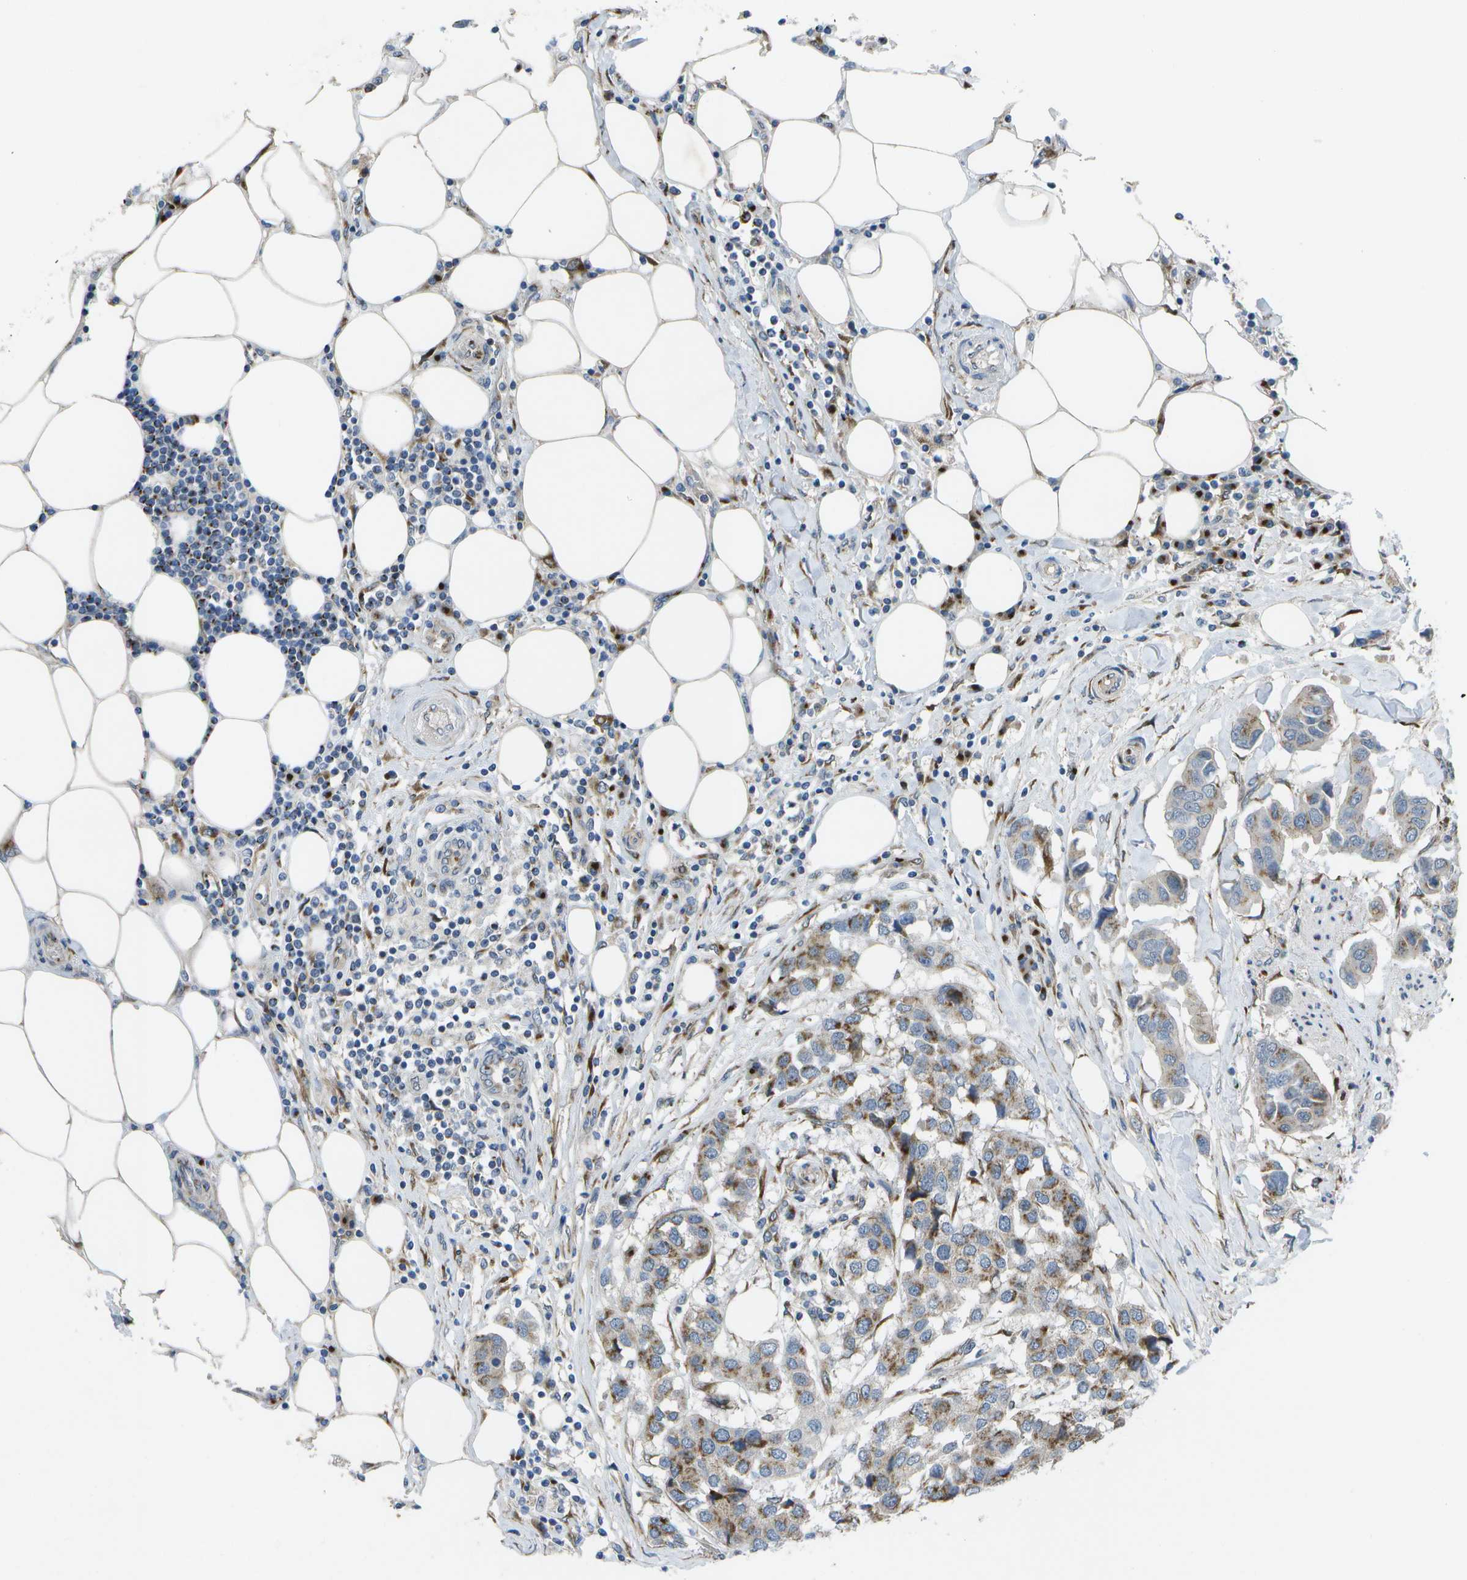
{"staining": {"intensity": "moderate", "quantity": ">75%", "location": "cytoplasmic/membranous"}, "tissue": "breast cancer", "cell_type": "Tumor cells", "image_type": "cancer", "snomed": [{"axis": "morphology", "description": "Duct carcinoma"}, {"axis": "topography", "description": "Breast"}], "caption": "A high-resolution photomicrograph shows IHC staining of breast cancer (intraductal carcinoma), which reveals moderate cytoplasmic/membranous positivity in approximately >75% of tumor cells.", "gene": "QSOX2", "patient": {"sex": "female", "age": 80}}